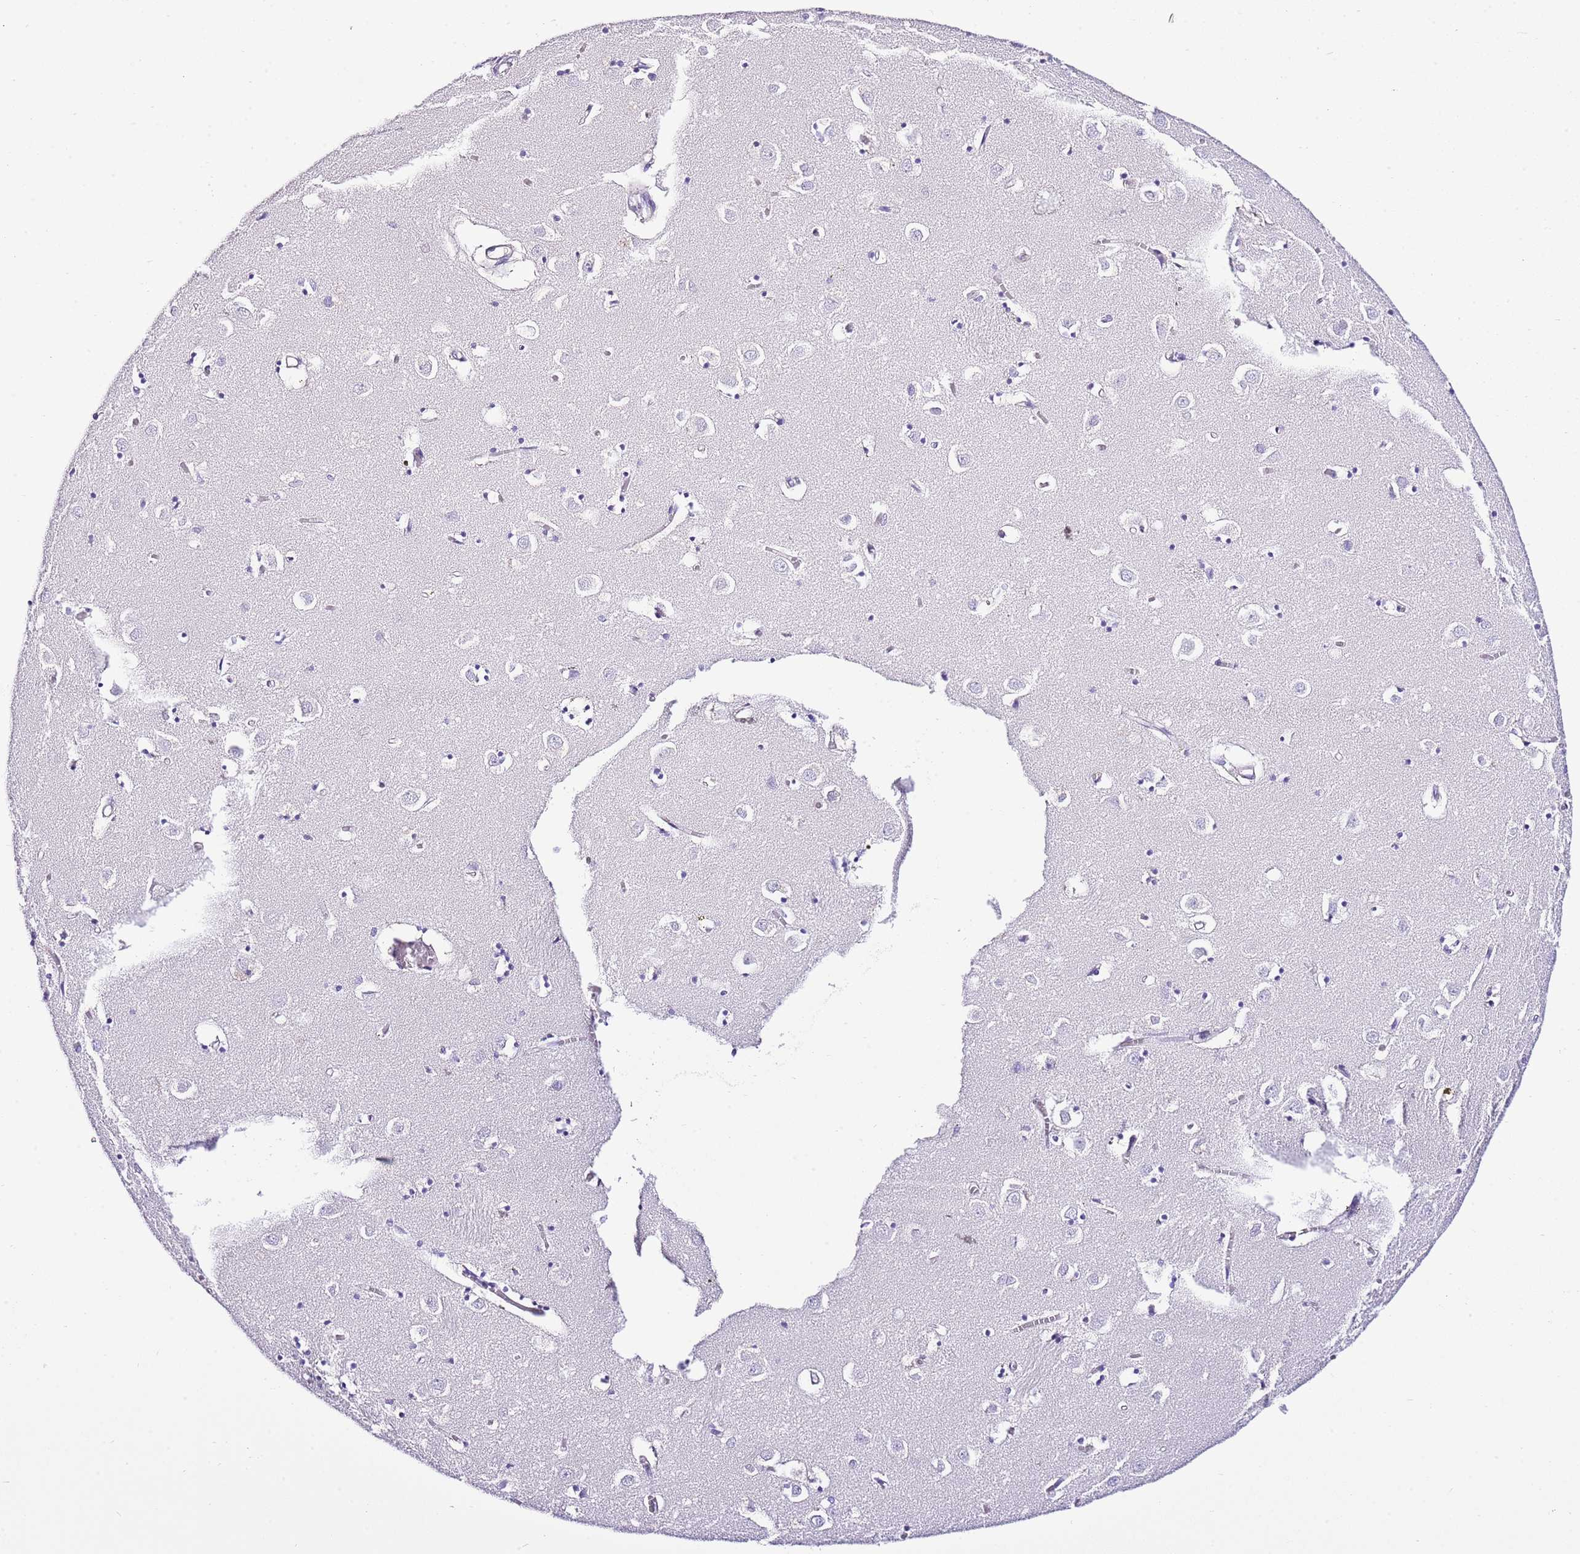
{"staining": {"intensity": "negative", "quantity": "none", "location": "none"}, "tissue": "caudate", "cell_type": "Glial cells", "image_type": "normal", "snomed": [{"axis": "morphology", "description": "Normal tissue, NOS"}, {"axis": "topography", "description": "Lateral ventricle wall"}], "caption": "DAB immunohistochemical staining of unremarkable caudate exhibits no significant staining in glial cells.", "gene": "BHLHA15", "patient": {"sex": "male", "age": 70}}